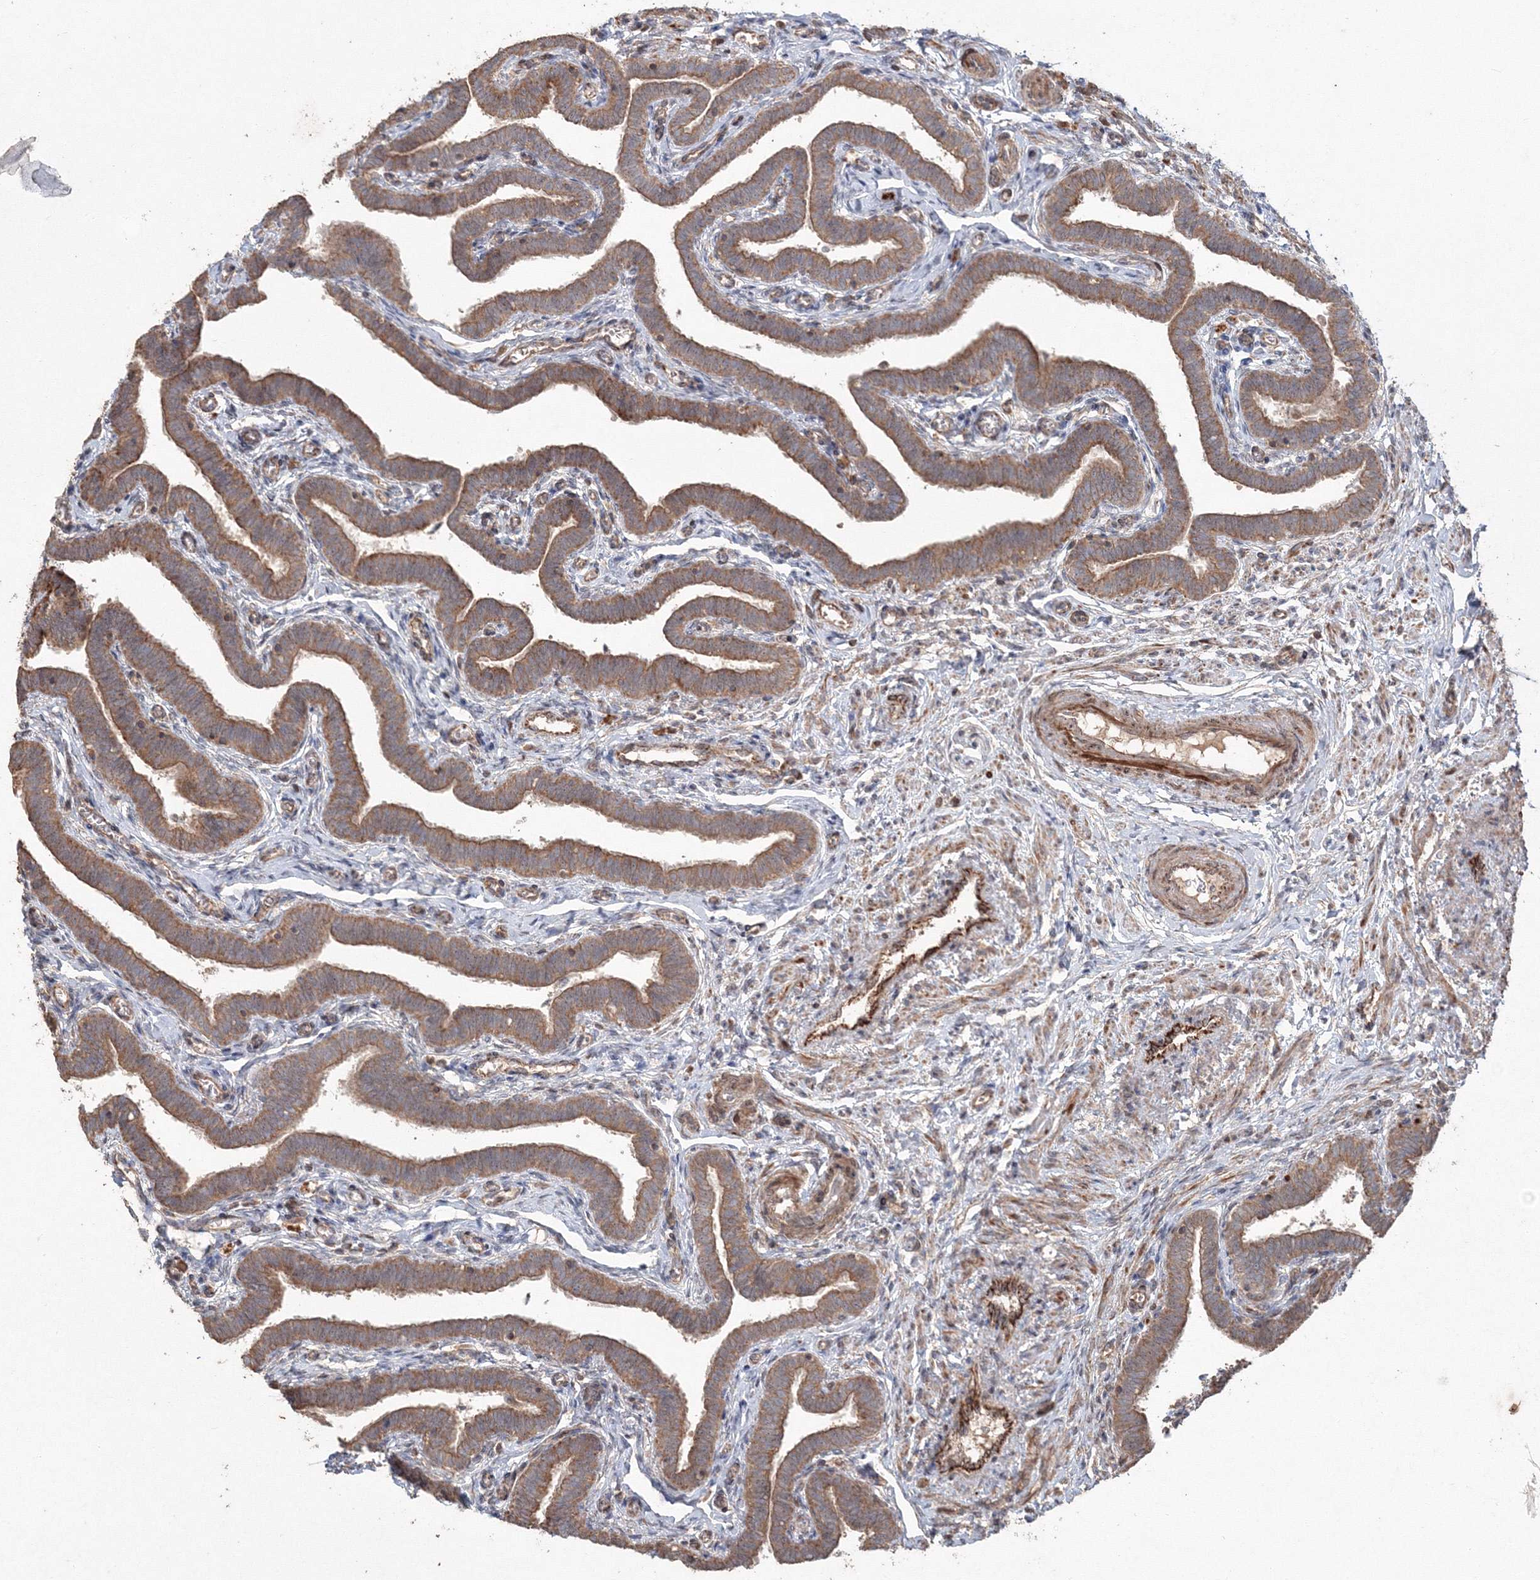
{"staining": {"intensity": "moderate", "quantity": ">75%", "location": "cytoplasmic/membranous"}, "tissue": "fallopian tube", "cell_type": "Glandular cells", "image_type": "normal", "snomed": [{"axis": "morphology", "description": "Normal tissue, NOS"}, {"axis": "topography", "description": "Fallopian tube"}], "caption": "This is a micrograph of immunohistochemistry staining of normal fallopian tube, which shows moderate positivity in the cytoplasmic/membranous of glandular cells.", "gene": "ANAPC16", "patient": {"sex": "female", "age": 36}}